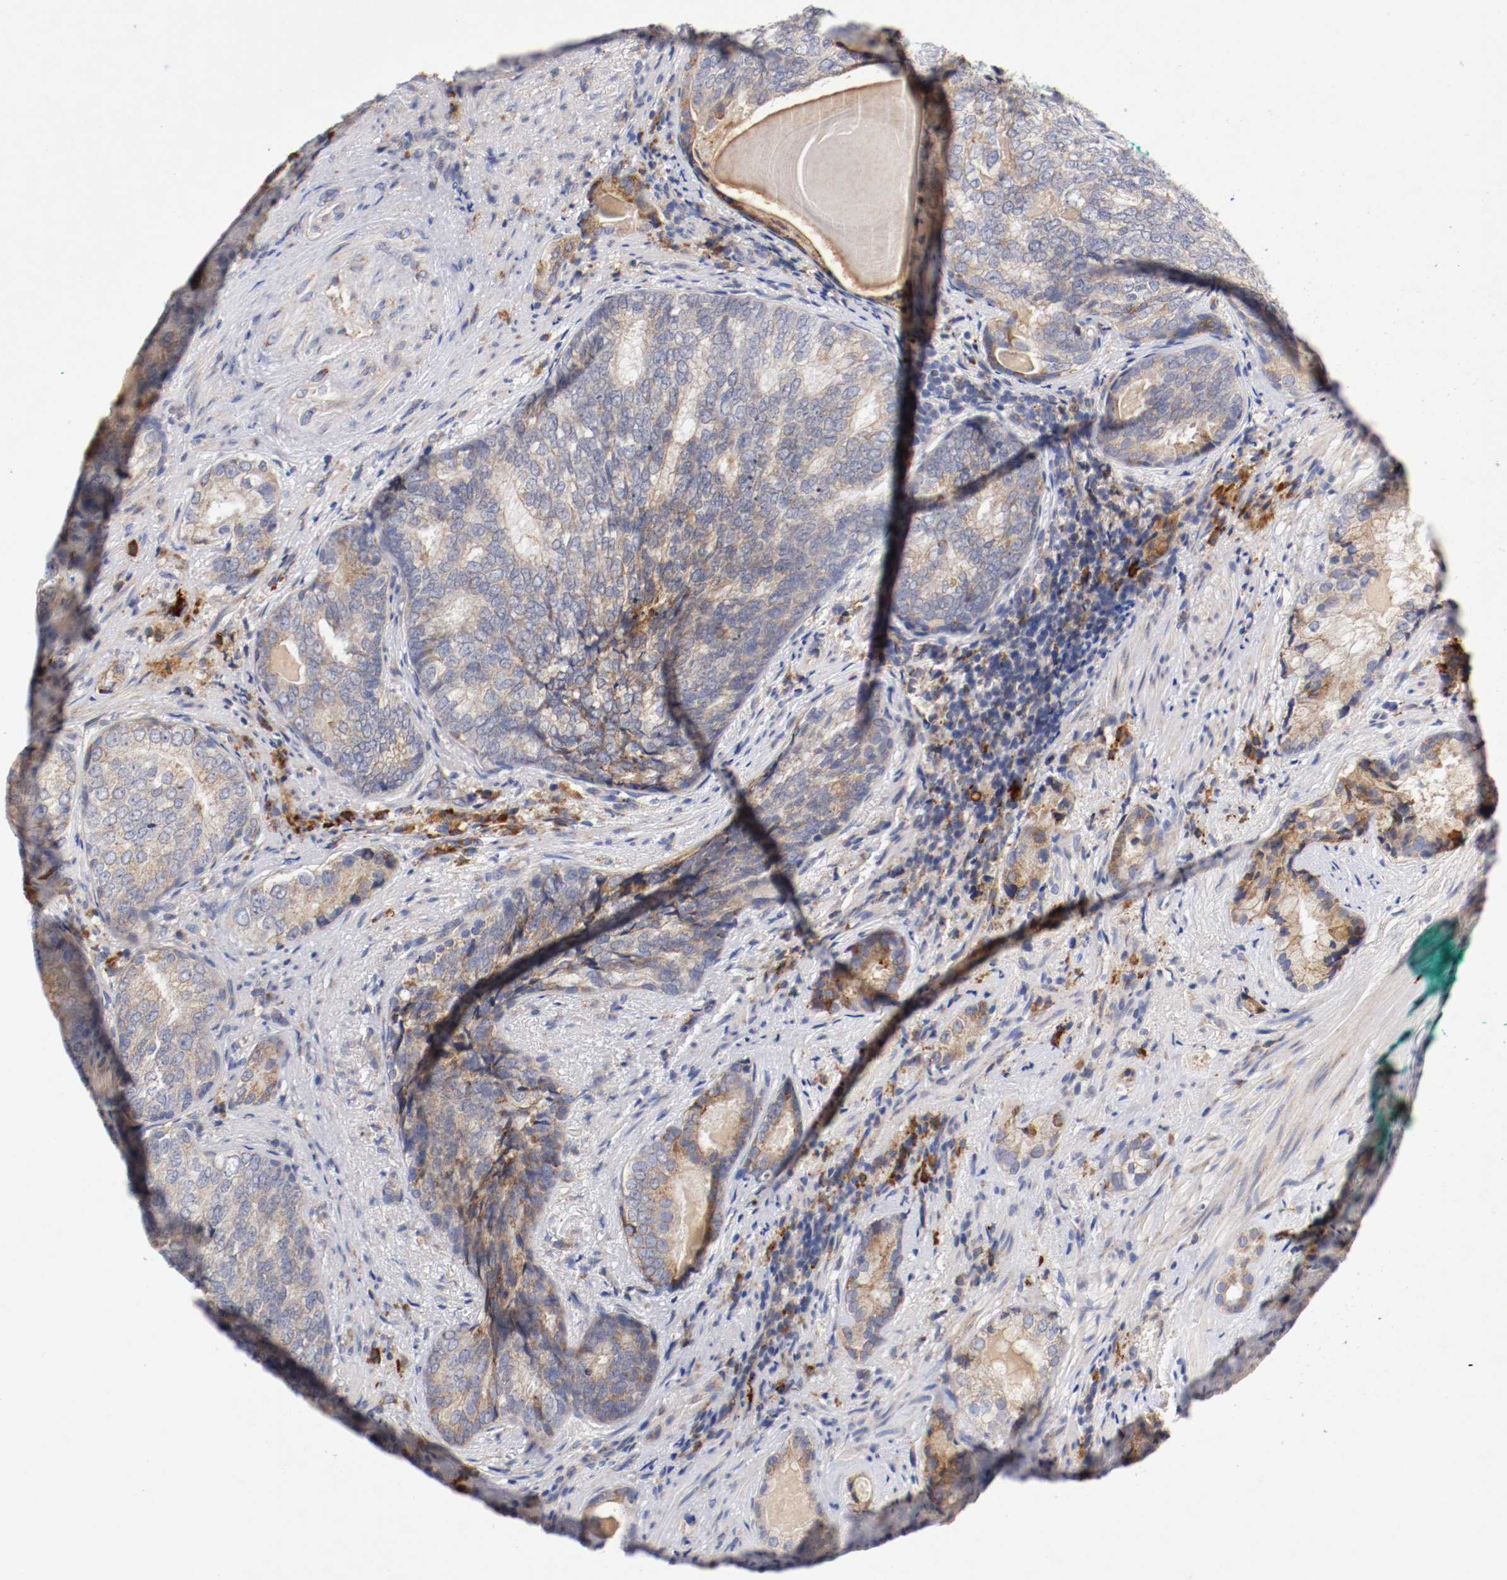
{"staining": {"intensity": "moderate", "quantity": ">75%", "location": "cytoplasmic/membranous"}, "tissue": "prostate cancer", "cell_type": "Tumor cells", "image_type": "cancer", "snomed": [{"axis": "morphology", "description": "Adenocarcinoma, High grade"}, {"axis": "topography", "description": "Prostate"}], "caption": "Immunohistochemistry (IHC) of human prostate cancer (adenocarcinoma (high-grade)) shows medium levels of moderate cytoplasmic/membranous staining in about >75% of tumor cells. (Stains: DAB in brown, nuclei in blue, Microscopy: brightfield microscopy at high magnification).", "gene": "TRAF2", "patient": {"sex": "male", "age": 66}}